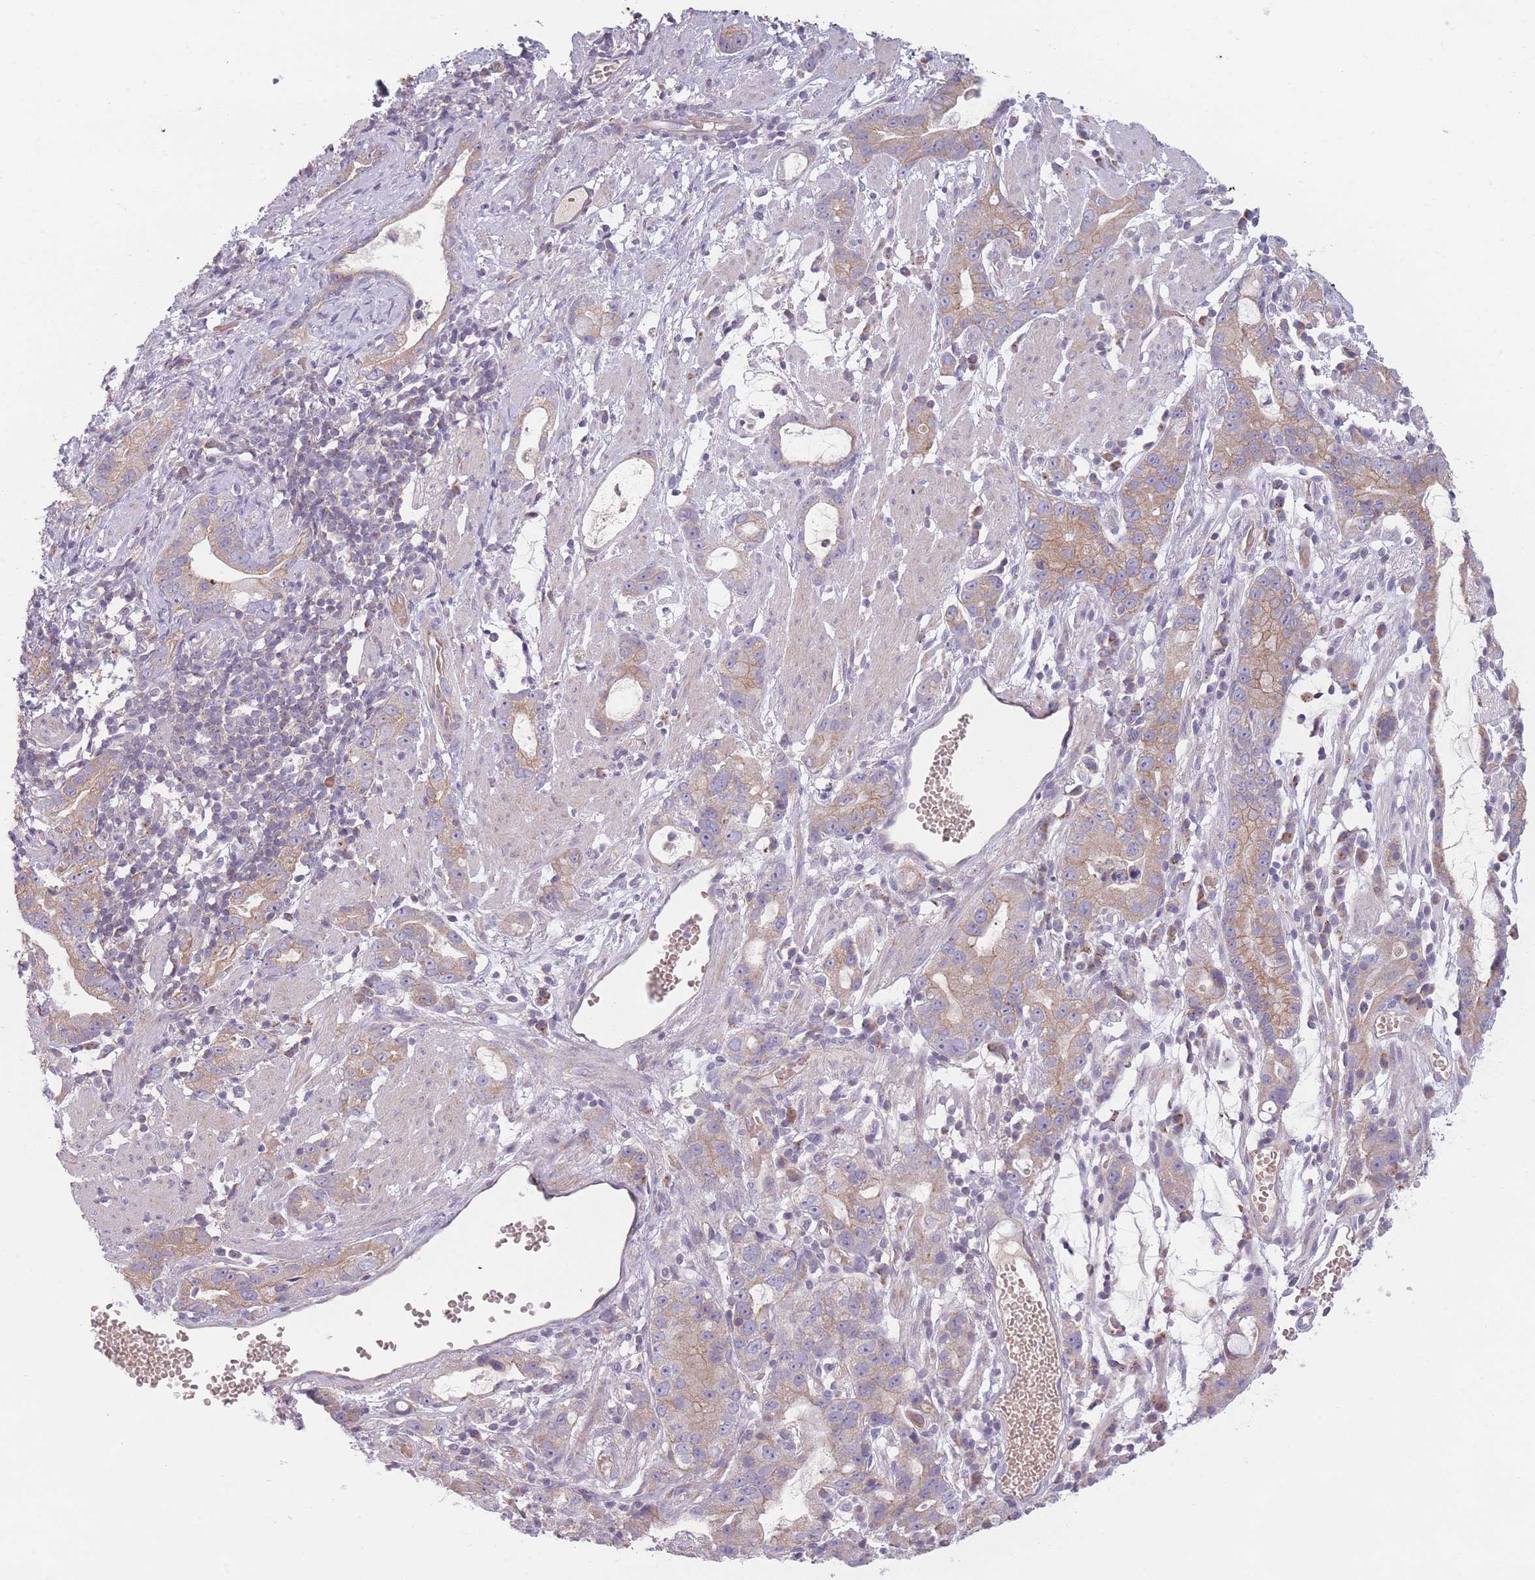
{"staining": {"intensity": "moderate", "quantity": "25%-75%", "location": "cytoplasmic/membranous"}, "tissue": "stomach cancer", "cell_type": "Tumor cells", "image_type": "cancer", "snomed": [{"axis": "morphology", "description": "Adenocarcinoma, NOS"}, {"axis": "topography", "description": "Stomach"}], "caption": "Adenocarcinoma (stomach) stained with a brown dye shows moderate cytoplasmic/membranous positive expression in approximately 25%-75% of tumor cells.", "gene": "NT5DC2", "patient": {"sex": "male", "age": 55}}